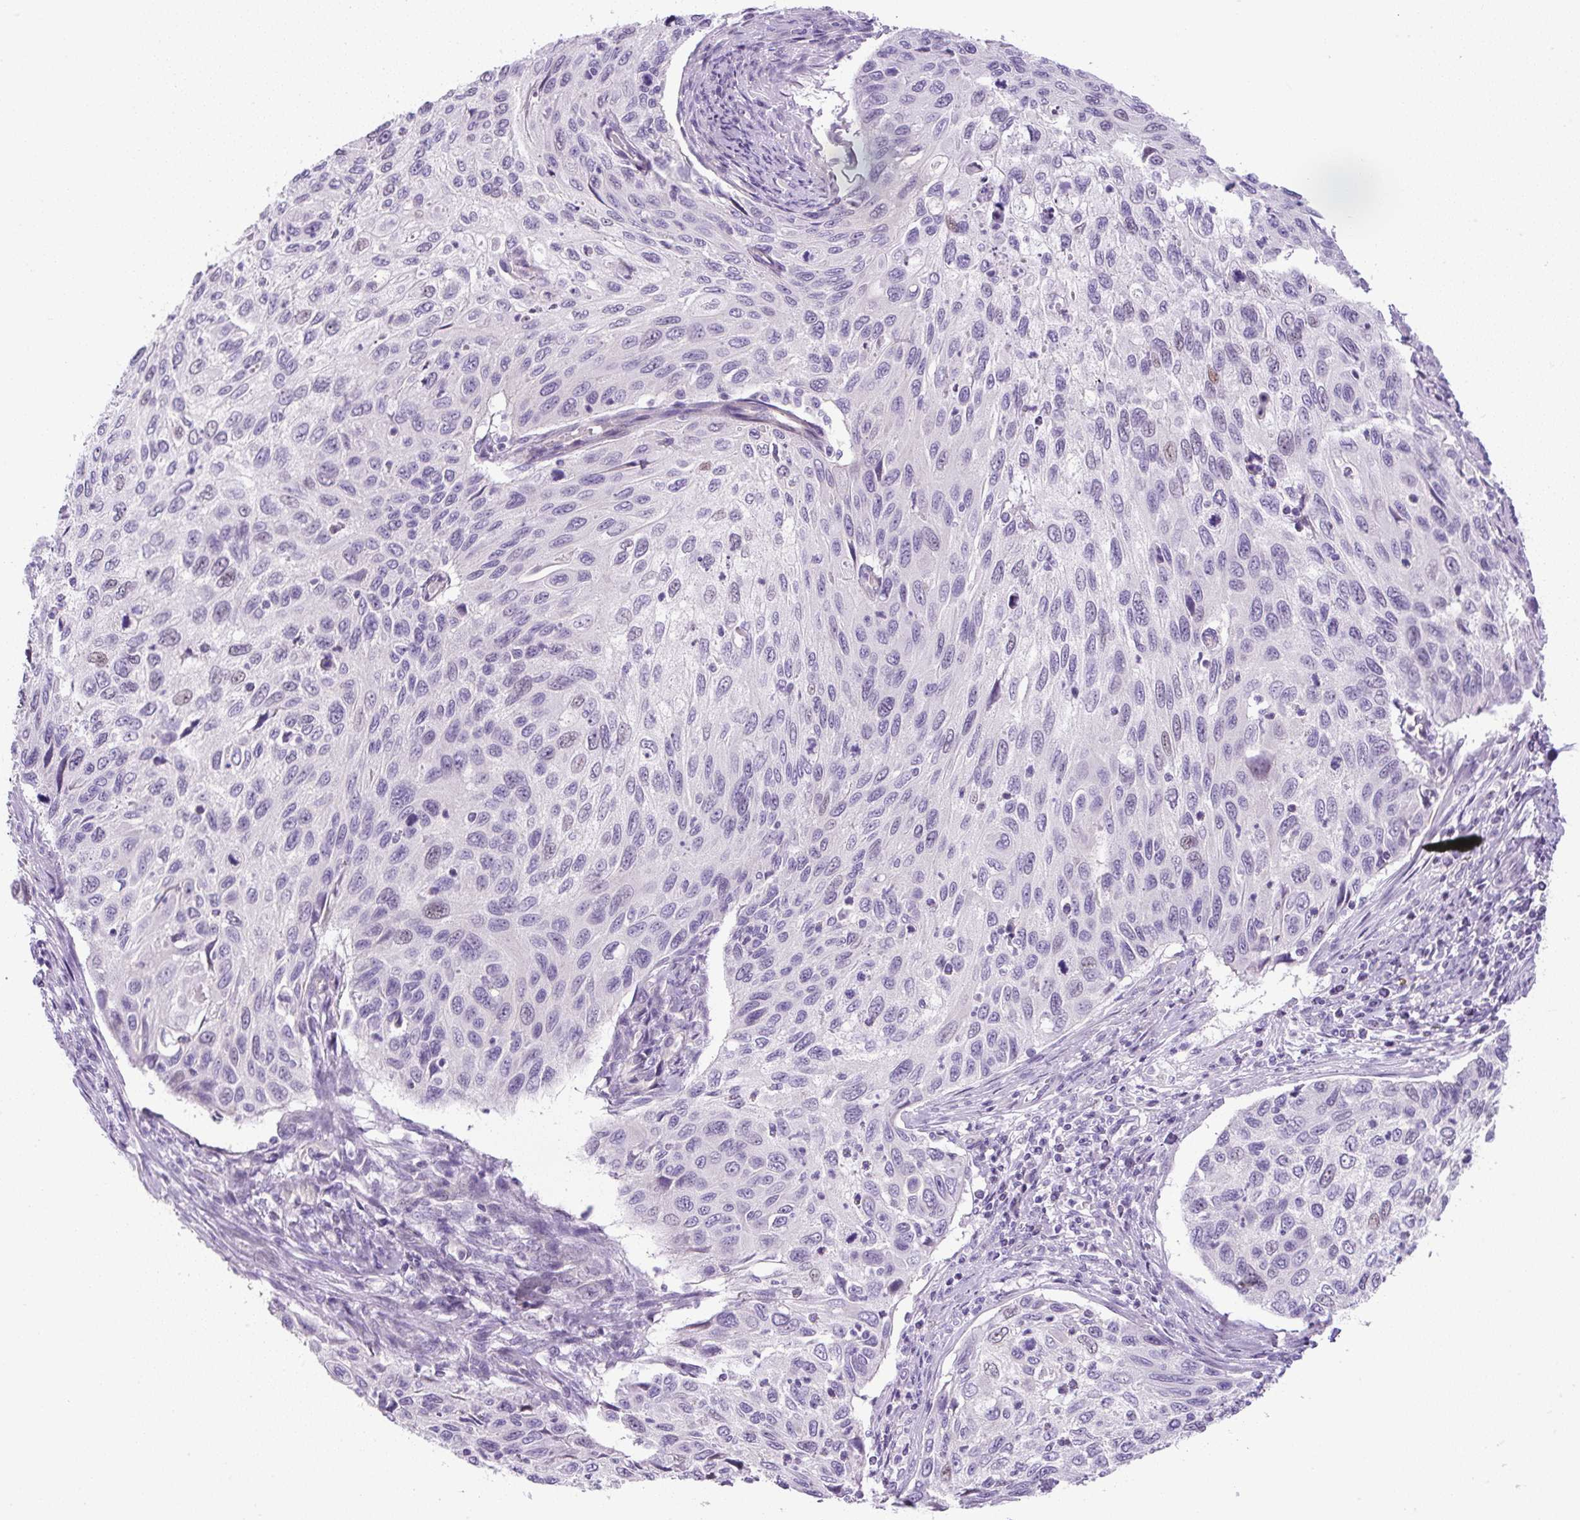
{"staining": {"intensity": "weak", "quantity": "<25%", "location": "nuclear"}, "tissue": "cervical cancer", "cell_type": "Tumor cells", "image_type": "cancer", "snomed": [{"axis": "morphology", "description": "Squamous cell carcinoma, NOS"}, {"axis": "topography", "description": "Cervix"}], "caption": "This is an immunohistochemistry (IHC) photomicrograph of human cervical squamous cell carcinoma. There is no staining in tumor cells.", "gene": "ADAMTS19", "patient": {"sex": "female", "age": 70}}